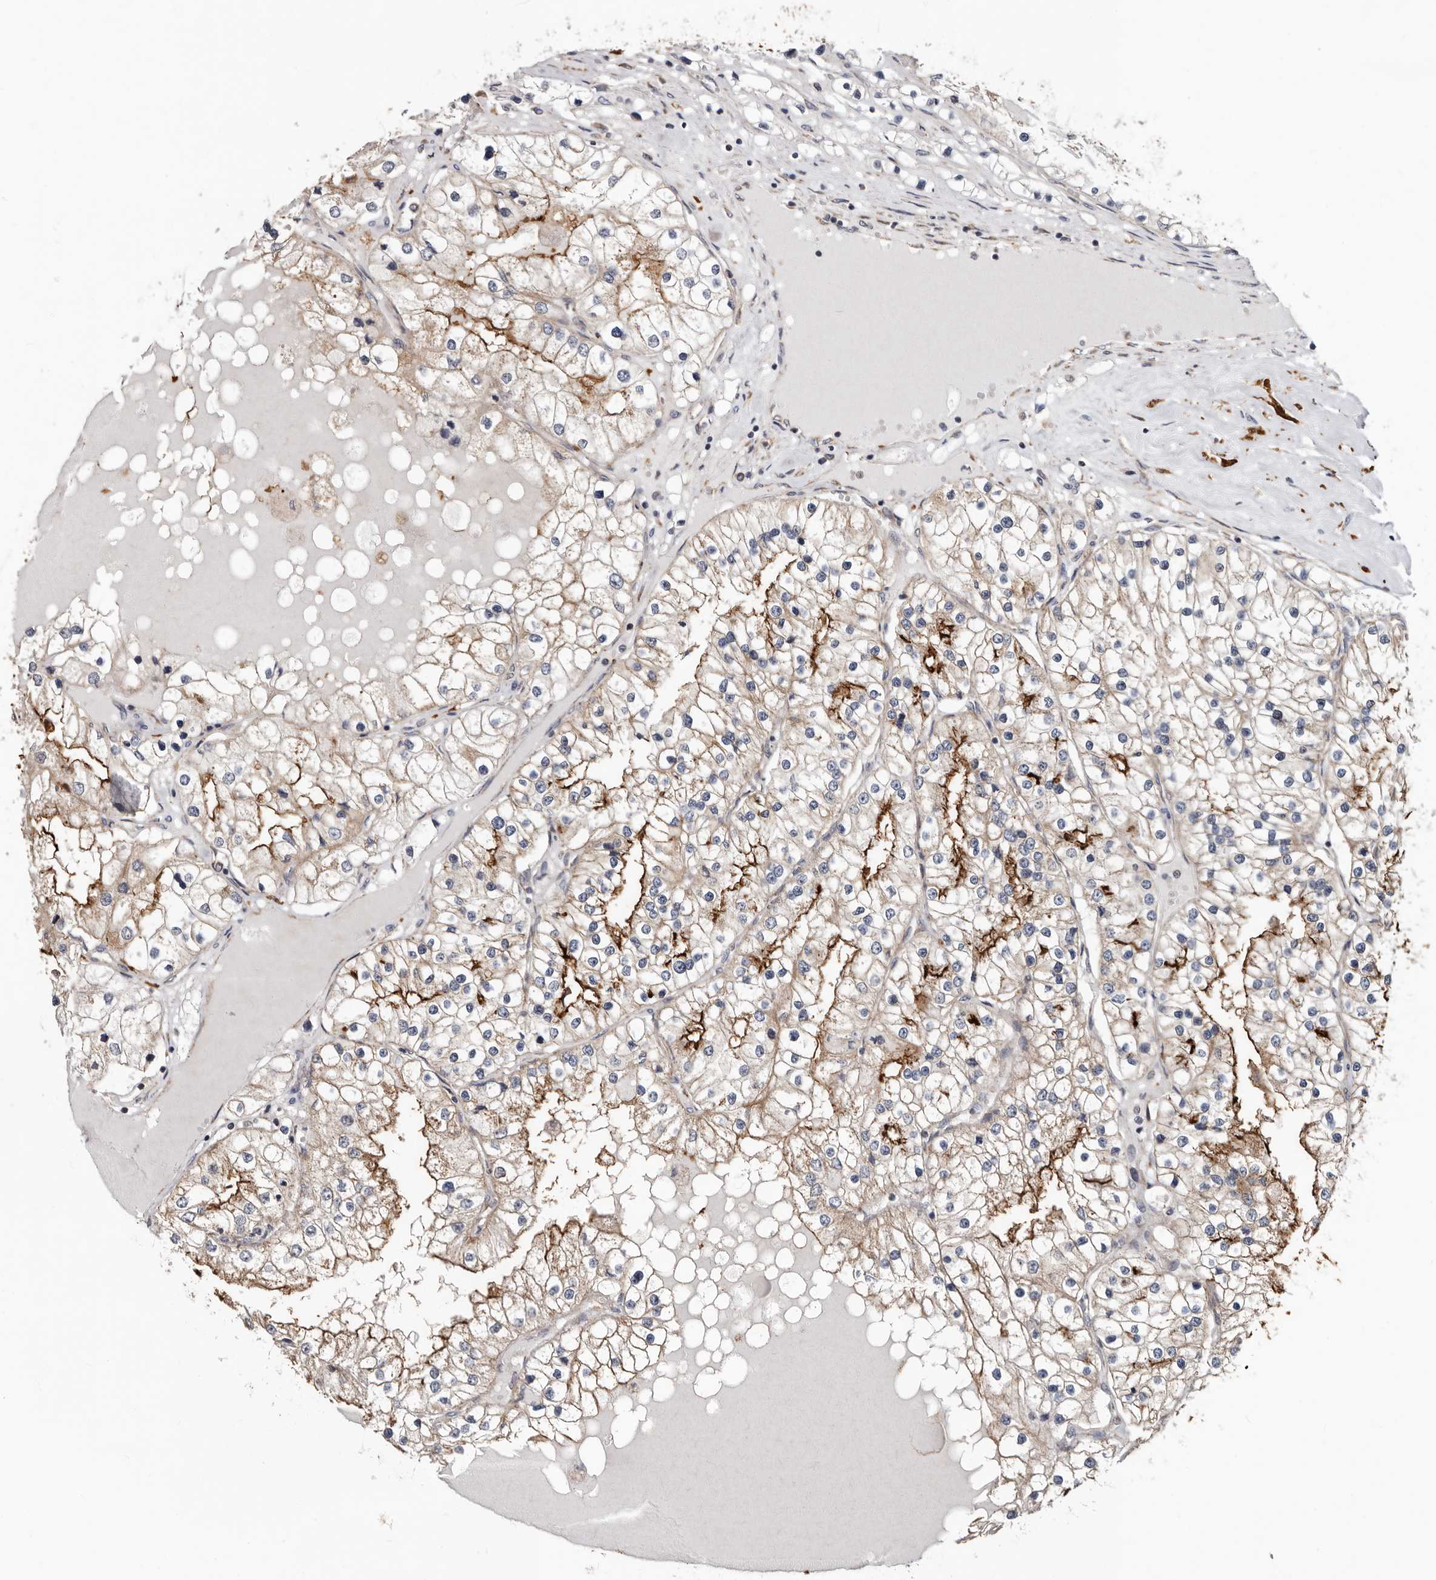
{"staining": {"intensity": "strong", "quantity": "<25%", "location": "cytoplasmic/membranous"}, "tissue": "renal cancer", "cell_type": "Tumor cells", "image_type": "cancer", "snomed": [{"axis": "morphology", "description": "Adenocarcinoma, NOS"}, {"axis": "topography", "description": "Kidney"}], "caption": "Brown immunohistochemical staining in human renal cancer exhibits strong cytoplasmic/membranous staining in about <25% of tumor cells.", "gene": "MRPL18", "patient": {"sex": "male", "age": 68}}